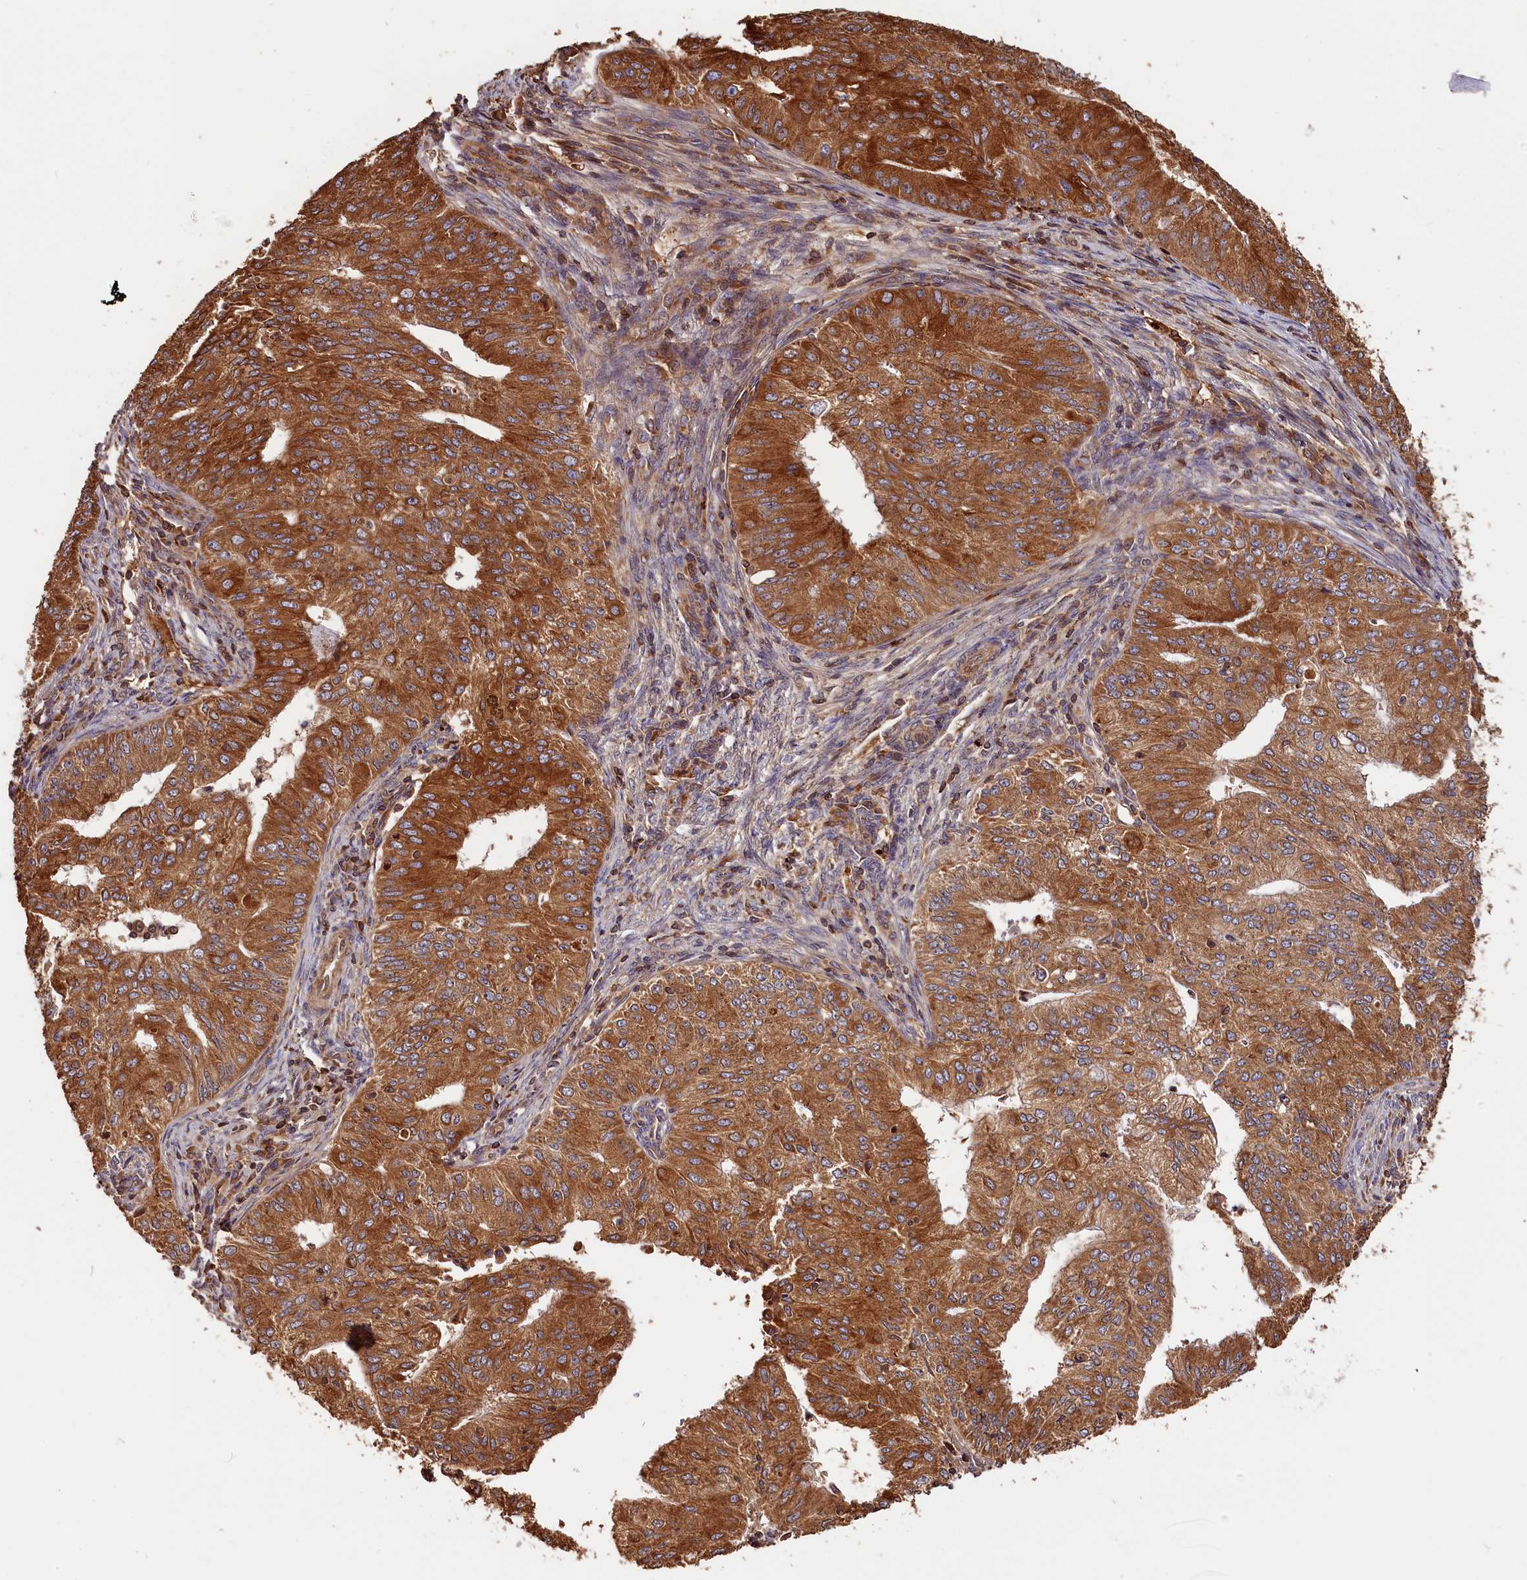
{"staining": {"intensity": "strong", "quantity": ">75%", "location": "cytoplasmic/membranous"}, "tissue": "endometrial cancer", "cell_type": "Tumor cells", "image_type": "cancer", "snomed": [{"axis": "morphology", "description": "Adenocarcinoma, NOS"}, {"axis": "topography", "description": "Endometrium"}], "caption": "Adenocarcinoma (endometrial) stained for a protein reveals strong cytoplasmic/membranous positivity in tumor cells.", "gene": "HMOX2", "patient": {"sex": "female", "age": 50}}